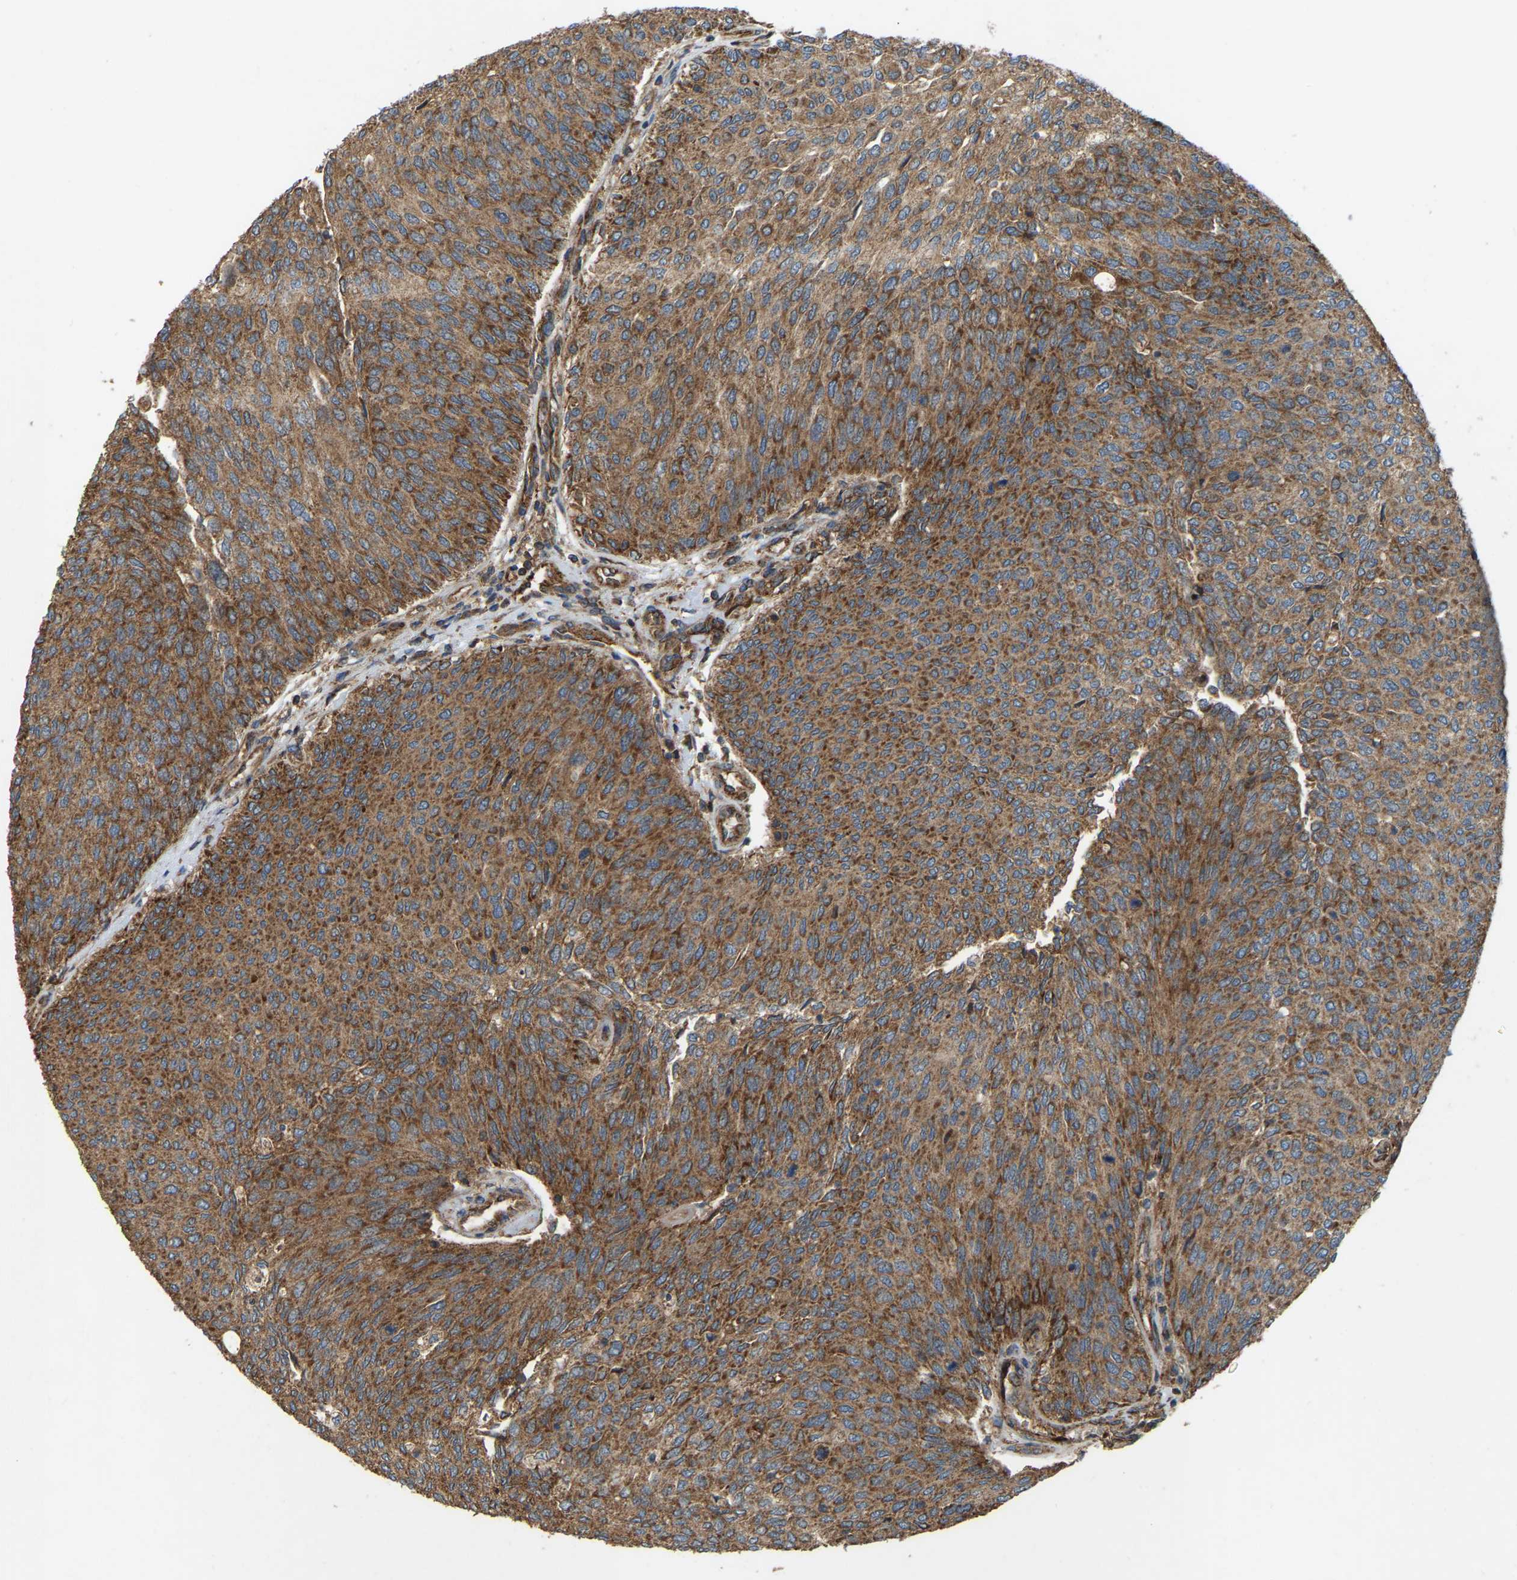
{"staining": {"intensity": "strong", "quantity": ">75%", "location": "cytoplasmic/membranous"}, "tissue": "urothelial cancer", "cell_type": "Tumor cells", "image_type": "cancer", "snomed": [{"axis": "morphology", "description": "Urothelial carcinoma, Low grade"}, {"axis": "topography", "description": "Urinary bladder"}], "caption": "High-magnification brightfield microscopy of urothelial carcinoma (low-grade) stained with DAB (3,3'-diaminobenzidine) (brown) and counterstained with hematoxylin (blue). tumor cells exhibit strong cytoplasmic/membranous expression is appreciated in approximately>75% of cells. (DAB IHC, brown staining for protein, blue staining for nuclei).", "gene": "SAMD9L", "patient": {"sex": "female", "age": 79}}